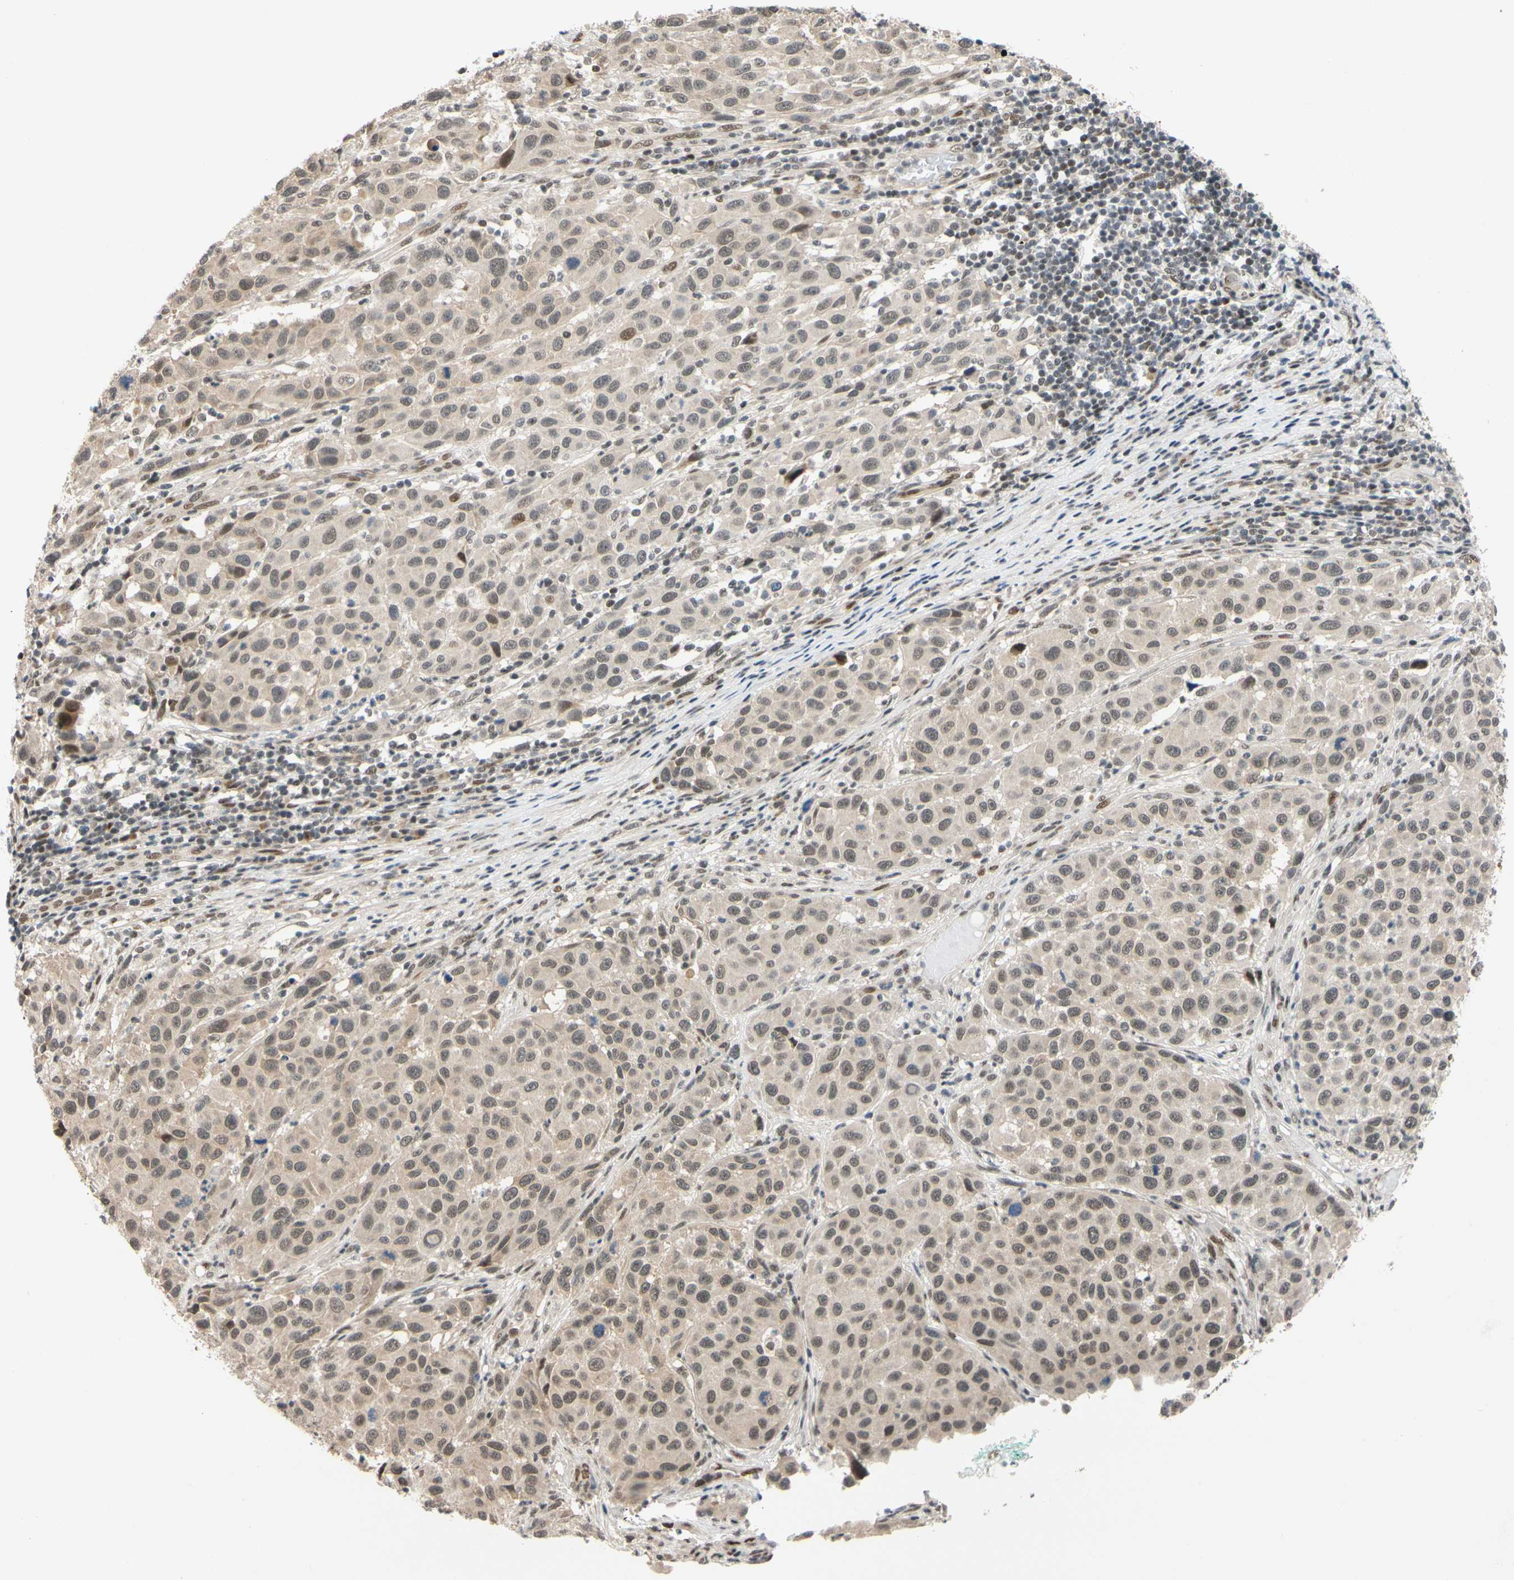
{"staining": {"intensity": "weak", "quantity": ">75%", "location": "nuclear"}, "tissue": "melanoma", "cell_type": "Tumor cells", "image_type": "cancer", "snomed": [{"axis": "morphology", "description": "Malignant melanoma, Metastatic site"}, {"axis": "topography", "description": "Lymph node"}], "caption": "Melanoma tissue demonstrates weak nuclear positivity in approximately >75% of tumor cells, visualized by immunohistochemistry.", "gene": "TAF4", "patient": {"sex": "male", "age": 61}}